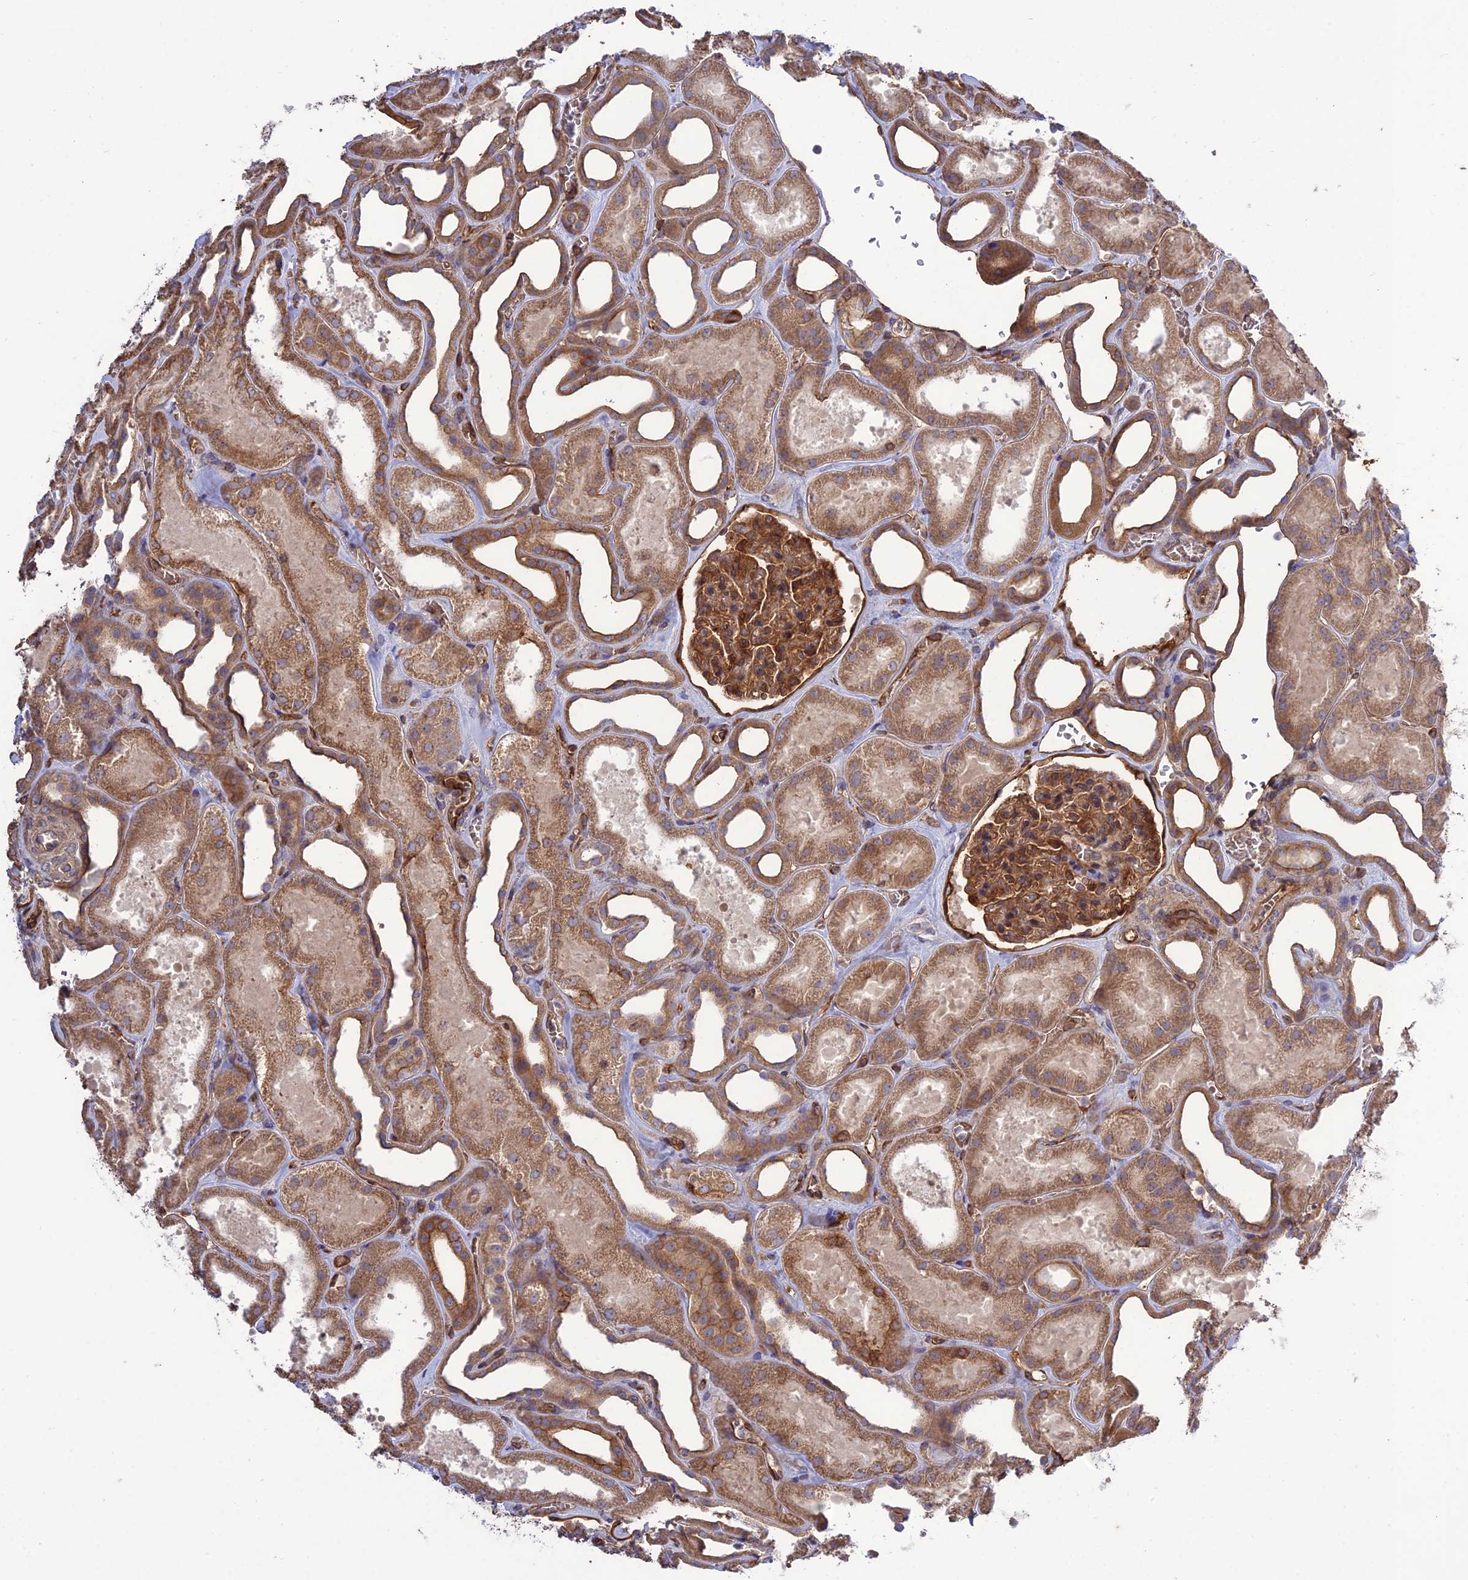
{"staining": {"intensity": "moderate", "quantity": ">75%", "location": "cytoplasmic/membranous"}, "tissue": "kidney", "cell_type": "Cells in glomeruli", "image_type": "normal", "snomed": [{"axis": "morphology", "description": "Normal tissue, NOS"}, {"axis": "morphology", "description": "Adenocarcinoma, NOS"}, {"axis": "topography", "description": "Kidney"}], "caption": "The immunohistochemical stain shows moderate cytoplasmic/membranous positivity in cells in glomeruli of benign kidney. (DAB (3,3'-diaminobenzidine) IHC, brown staining for protein, blue staining for nuclei).", "gene": "CRTAP", "patient": {"sex": "female", "age": 68}}